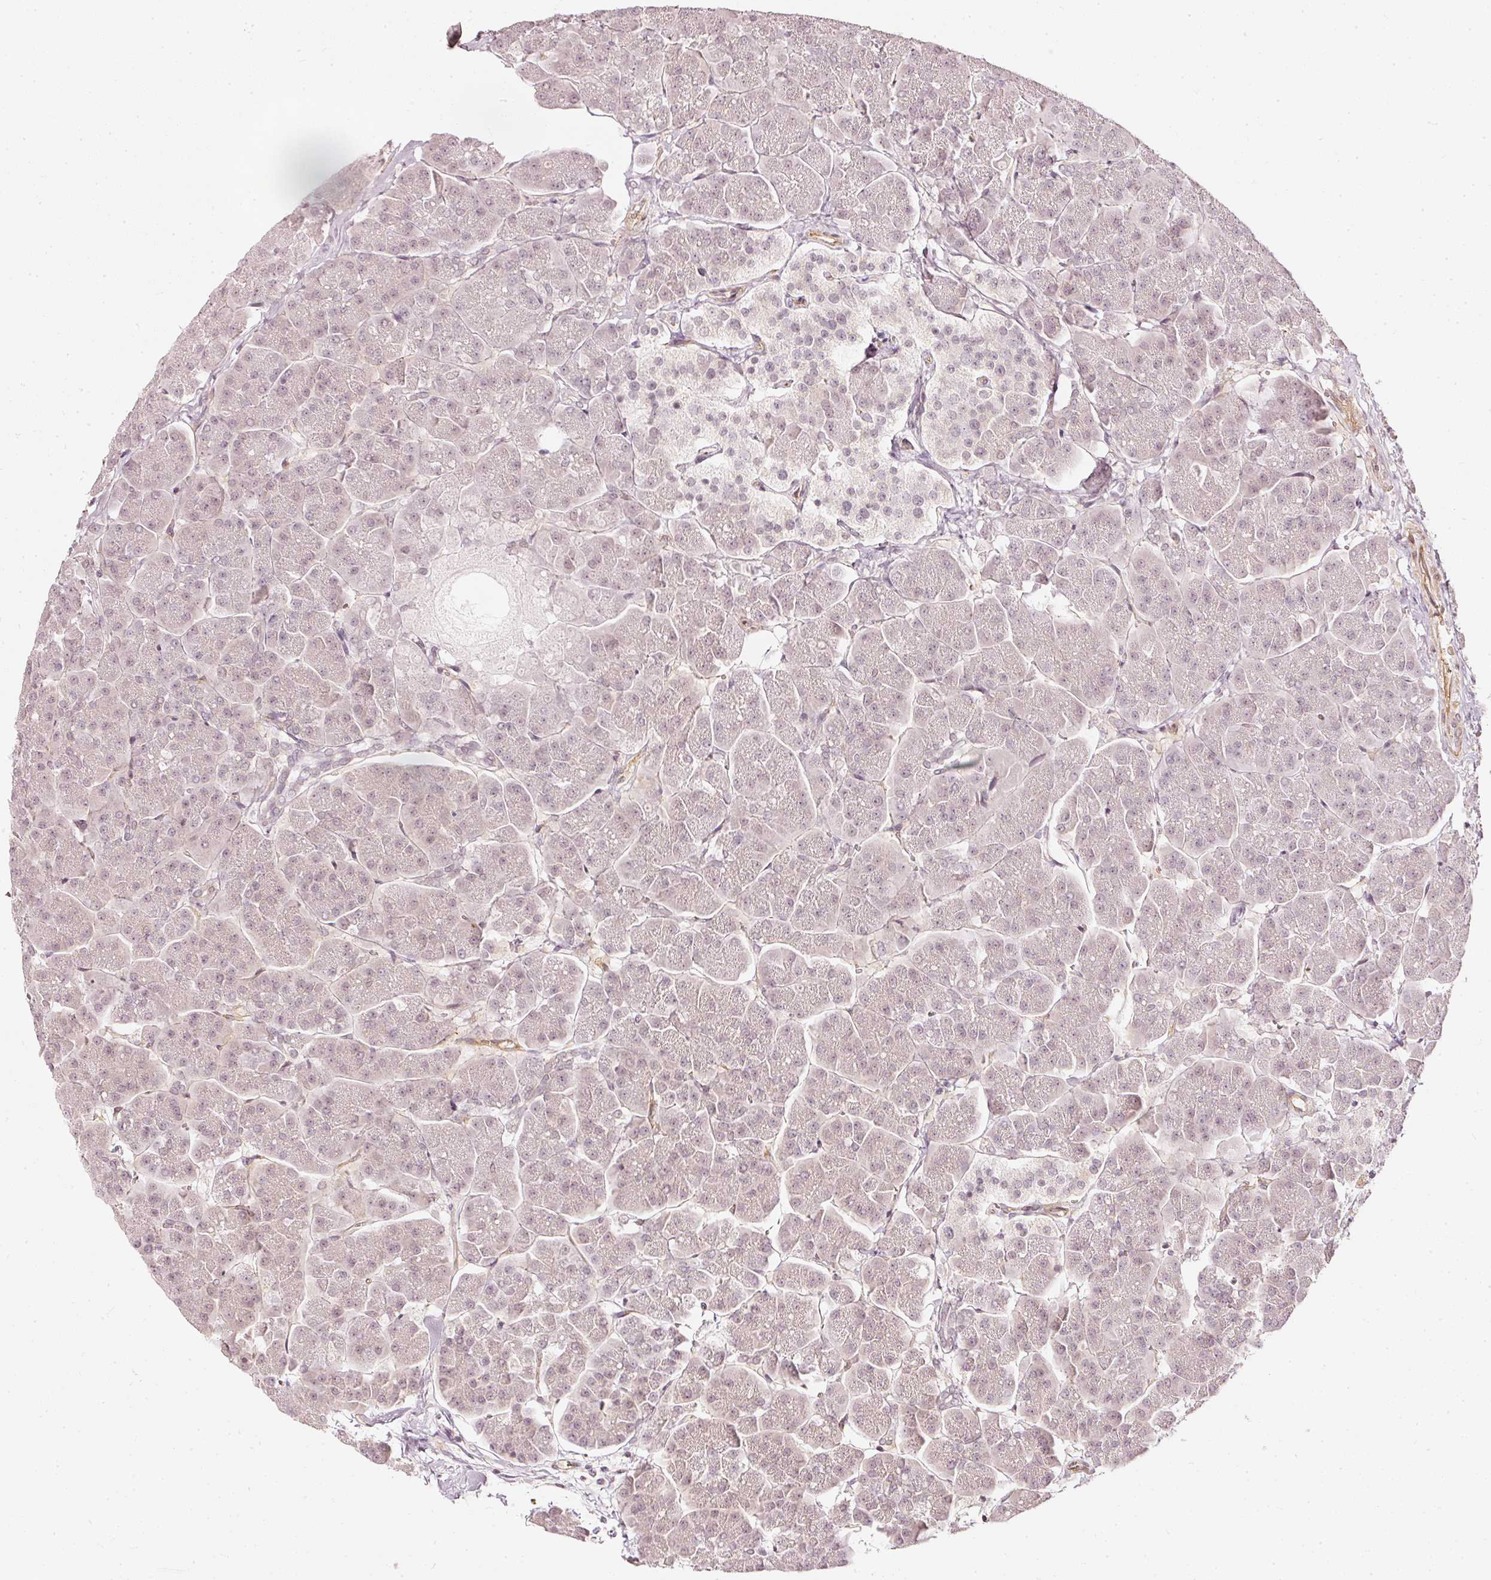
{"staining": {"intensity": "moderate", "quantity": "<25%", "location": "cytoplasmic/membranous"}, "tissue": "pancreas", "cell_type": "Exocrine glandular cells", "image_type": "normal", "snomed": [{"axis": "morphology", "description": "Normal tissue, NOS"}, {"axis": "topography", "description": "Pancreas"}, {"axis": "topography", "description": "Peripheral nerve tissue"}], "caption": "Immunohistochemistry (IHC) micrograph of unremarkable human pancreas stained for a protein (brown), which reveals low levels of moderate cytoplasmic/membranous positivity in approximately <25% of exocrine glandular cells.", "gene": "DRD2", "patient": {"sex": "male", "age": 54}}